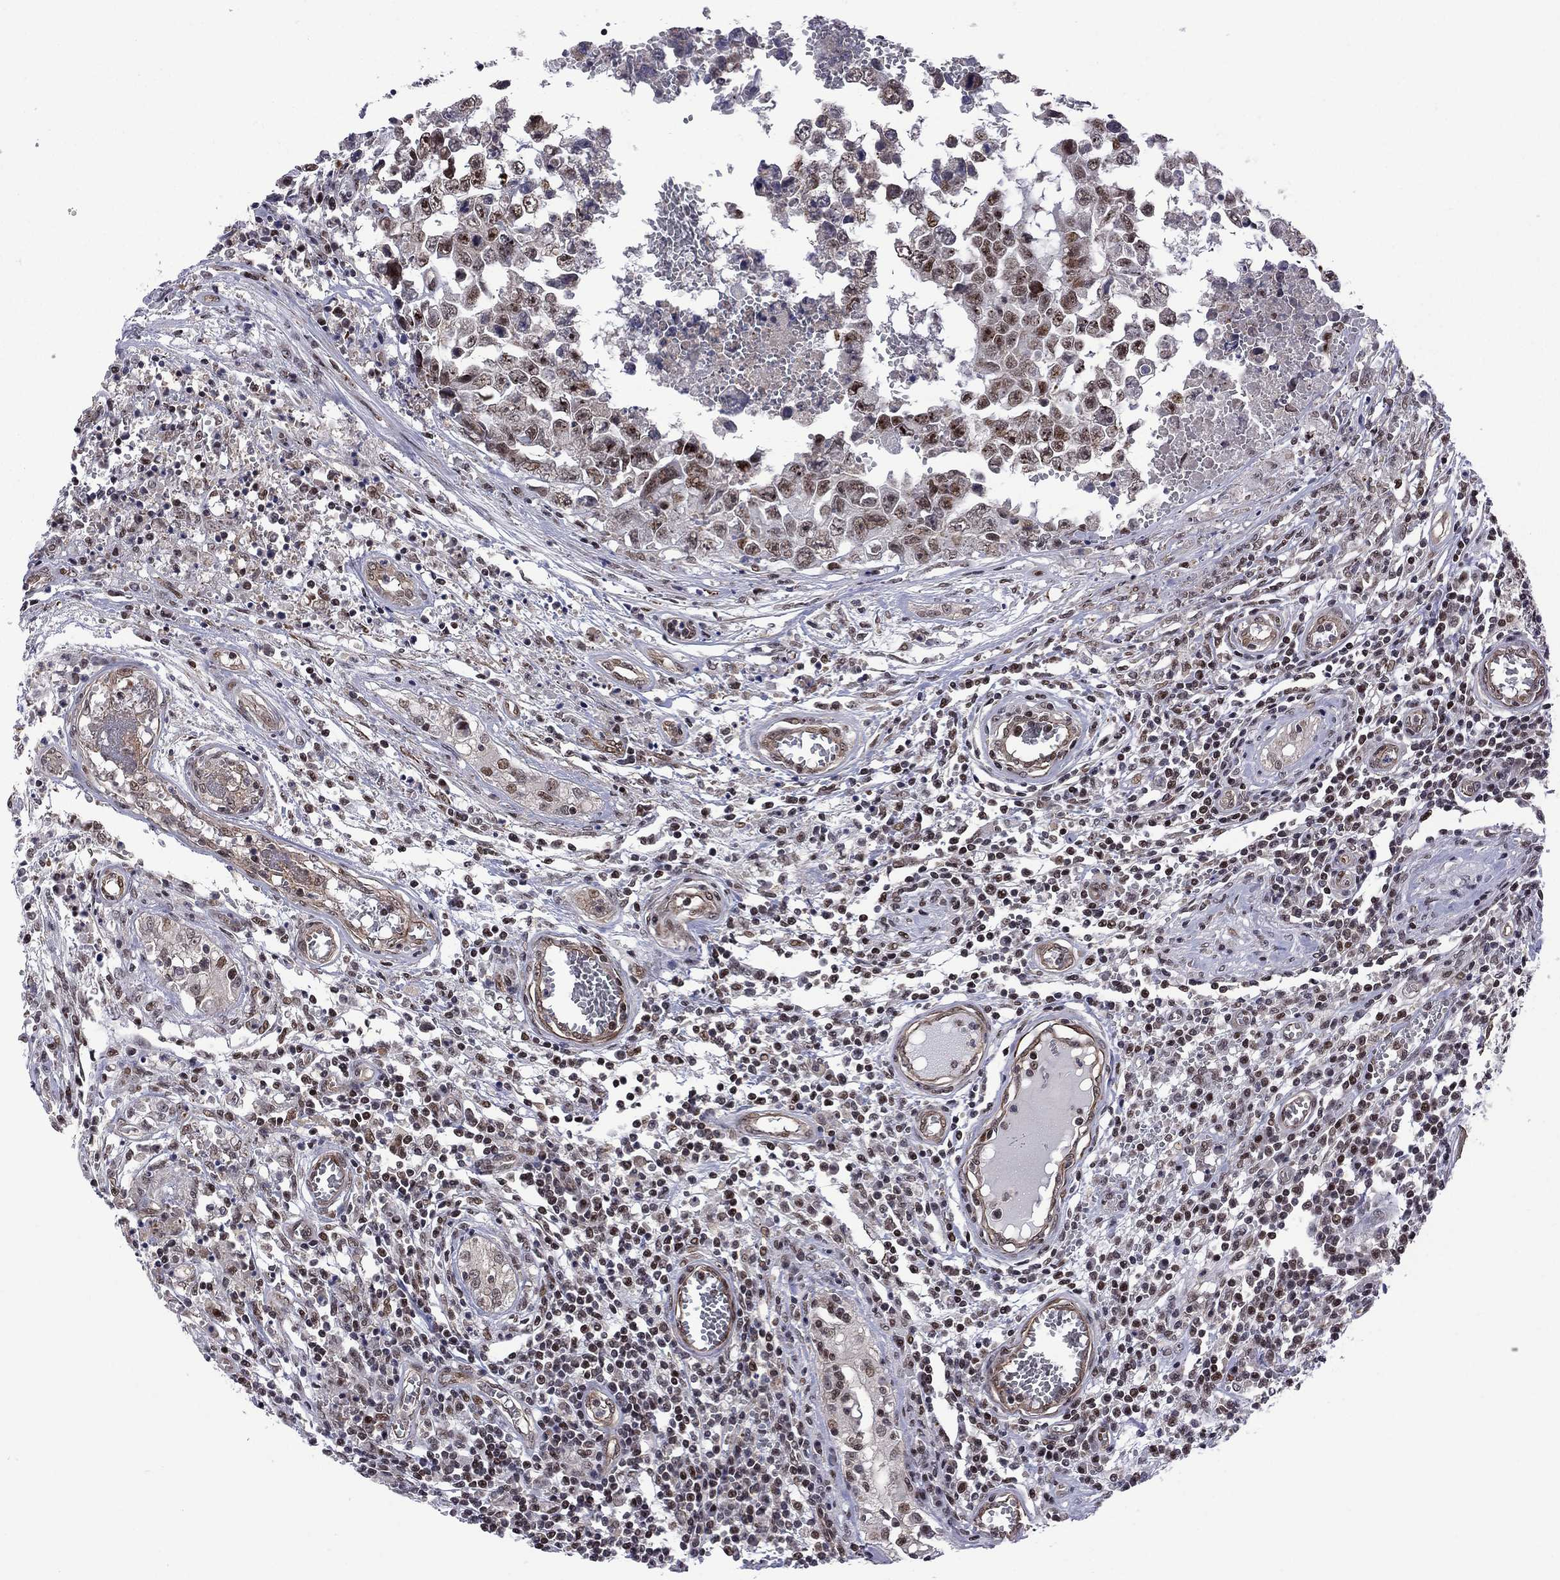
{"staining": {"intensity": "moderate", "quantity": "25%-75%", "location": "nuclear"}, "tissue": "testis cancer", "cell_type": "Tumor cells", "image_type": "cancer", "snomed": [{"axis": "morphology", "description": "Carcinoma, Embryonal, NOS"}, {"axis": "topography", "description": "Testis"}], "caption": "Human embryonal carcinoma (testis) stained with a protein marker shows moderate staining in tumor cells.", "gene": "BRF1", "patient": {"sex": "male", "age": 36}}